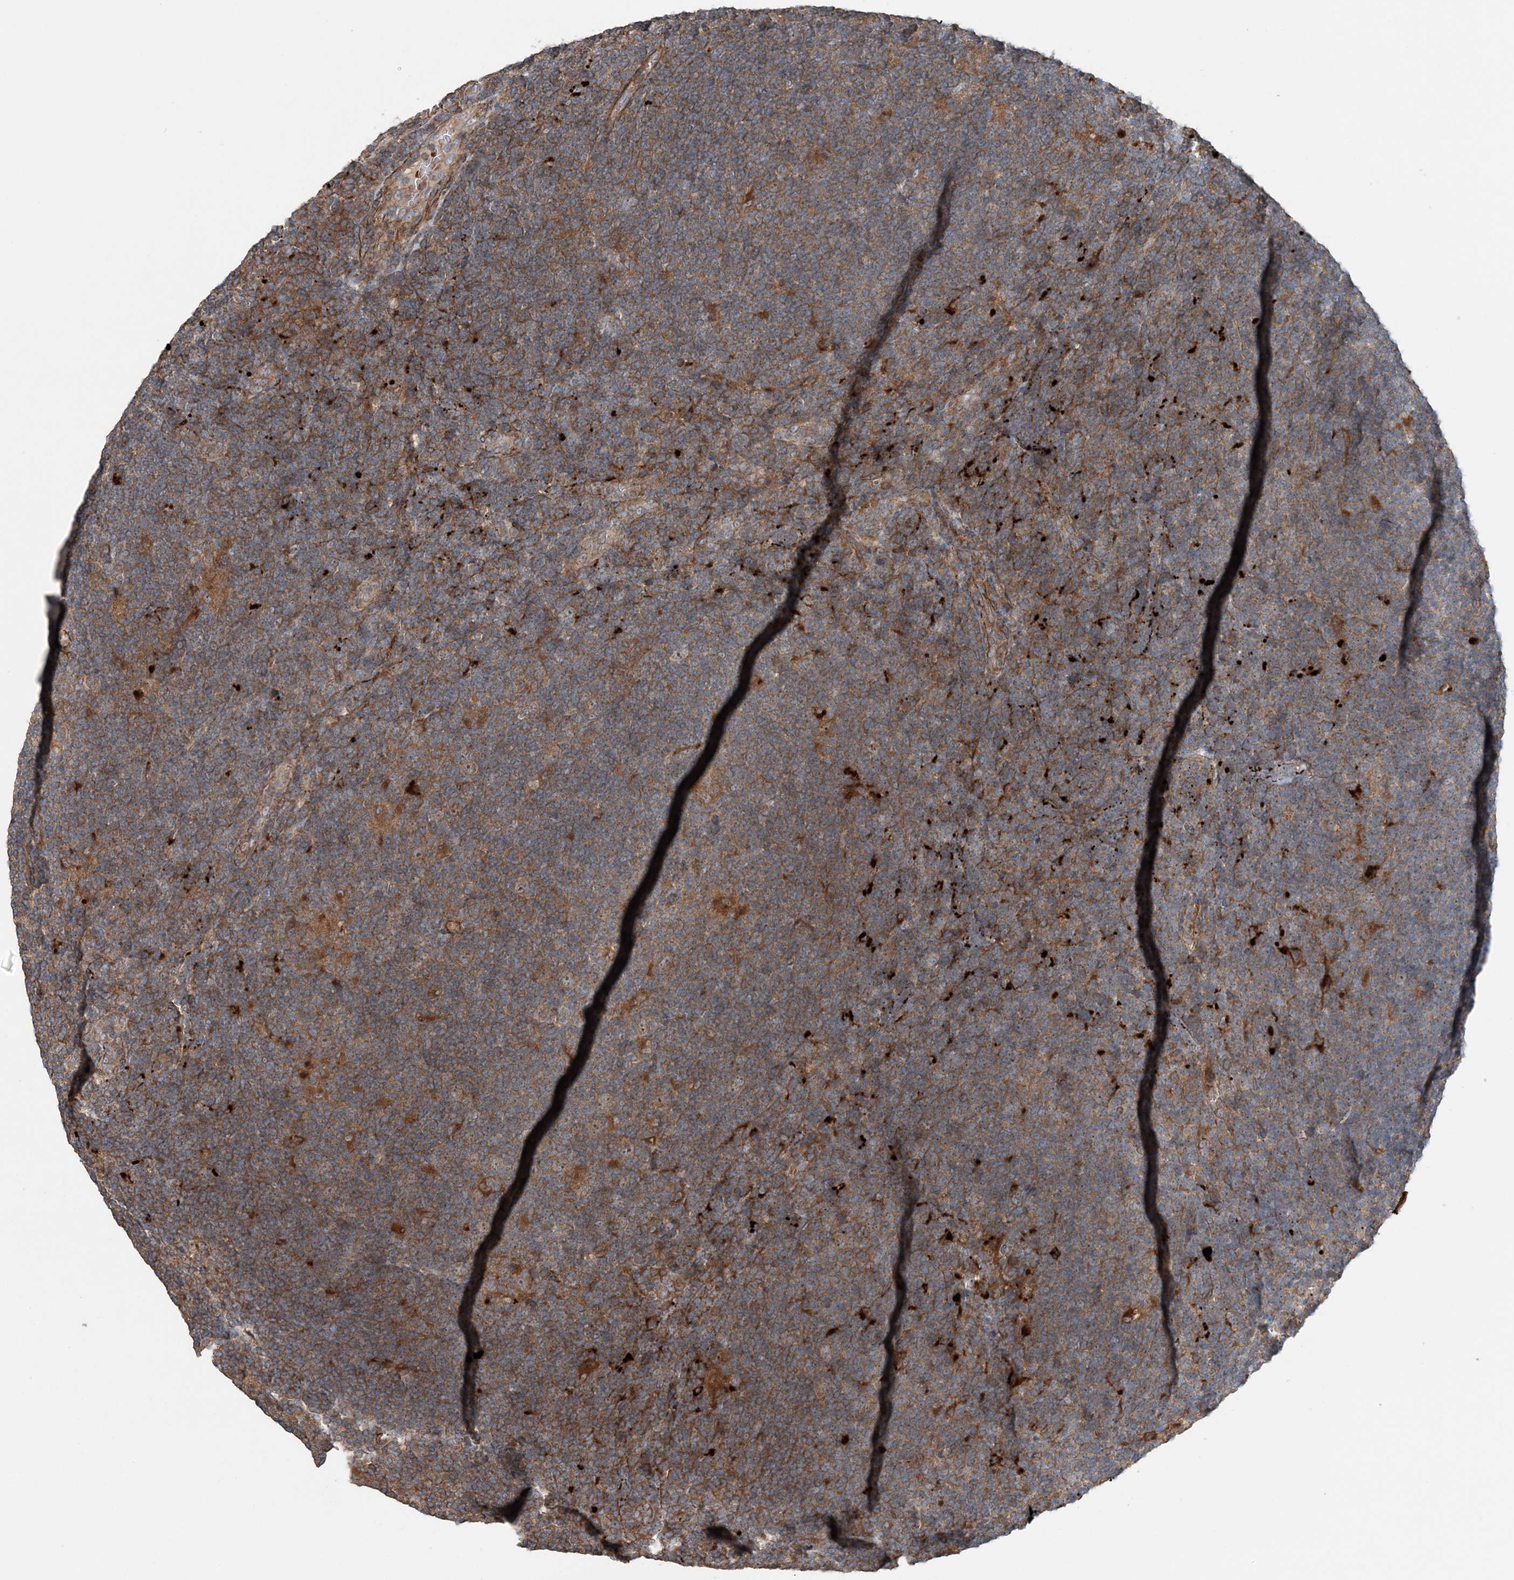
{"staining": {"intensity": "moderate", "quantity": ">75%", "location": "cytoplasmic/membranous,nuclear"}, "tissue": "lymphoma", "cell_type": "Tumor cells", "image_type": "cancer", "snomed": [{"axis": "morphology", "description": "Hodgkin's disease, NOS"}, {"axis": "topography", "description": "Lymph node"}], "caption": "Immunohistochemistry (IHC) (DAB (3,3'-diaminobenzidine)) staining of Hodgkin's disease exhibits moderate cytoplasmic/membranous and nuclear protein positivity in about >75% of tumor cells. (DAB IHC with brightfield microscopy, high magnification).", "gene": "TTI1", "patient": {"sex": "female", "age": 57}}